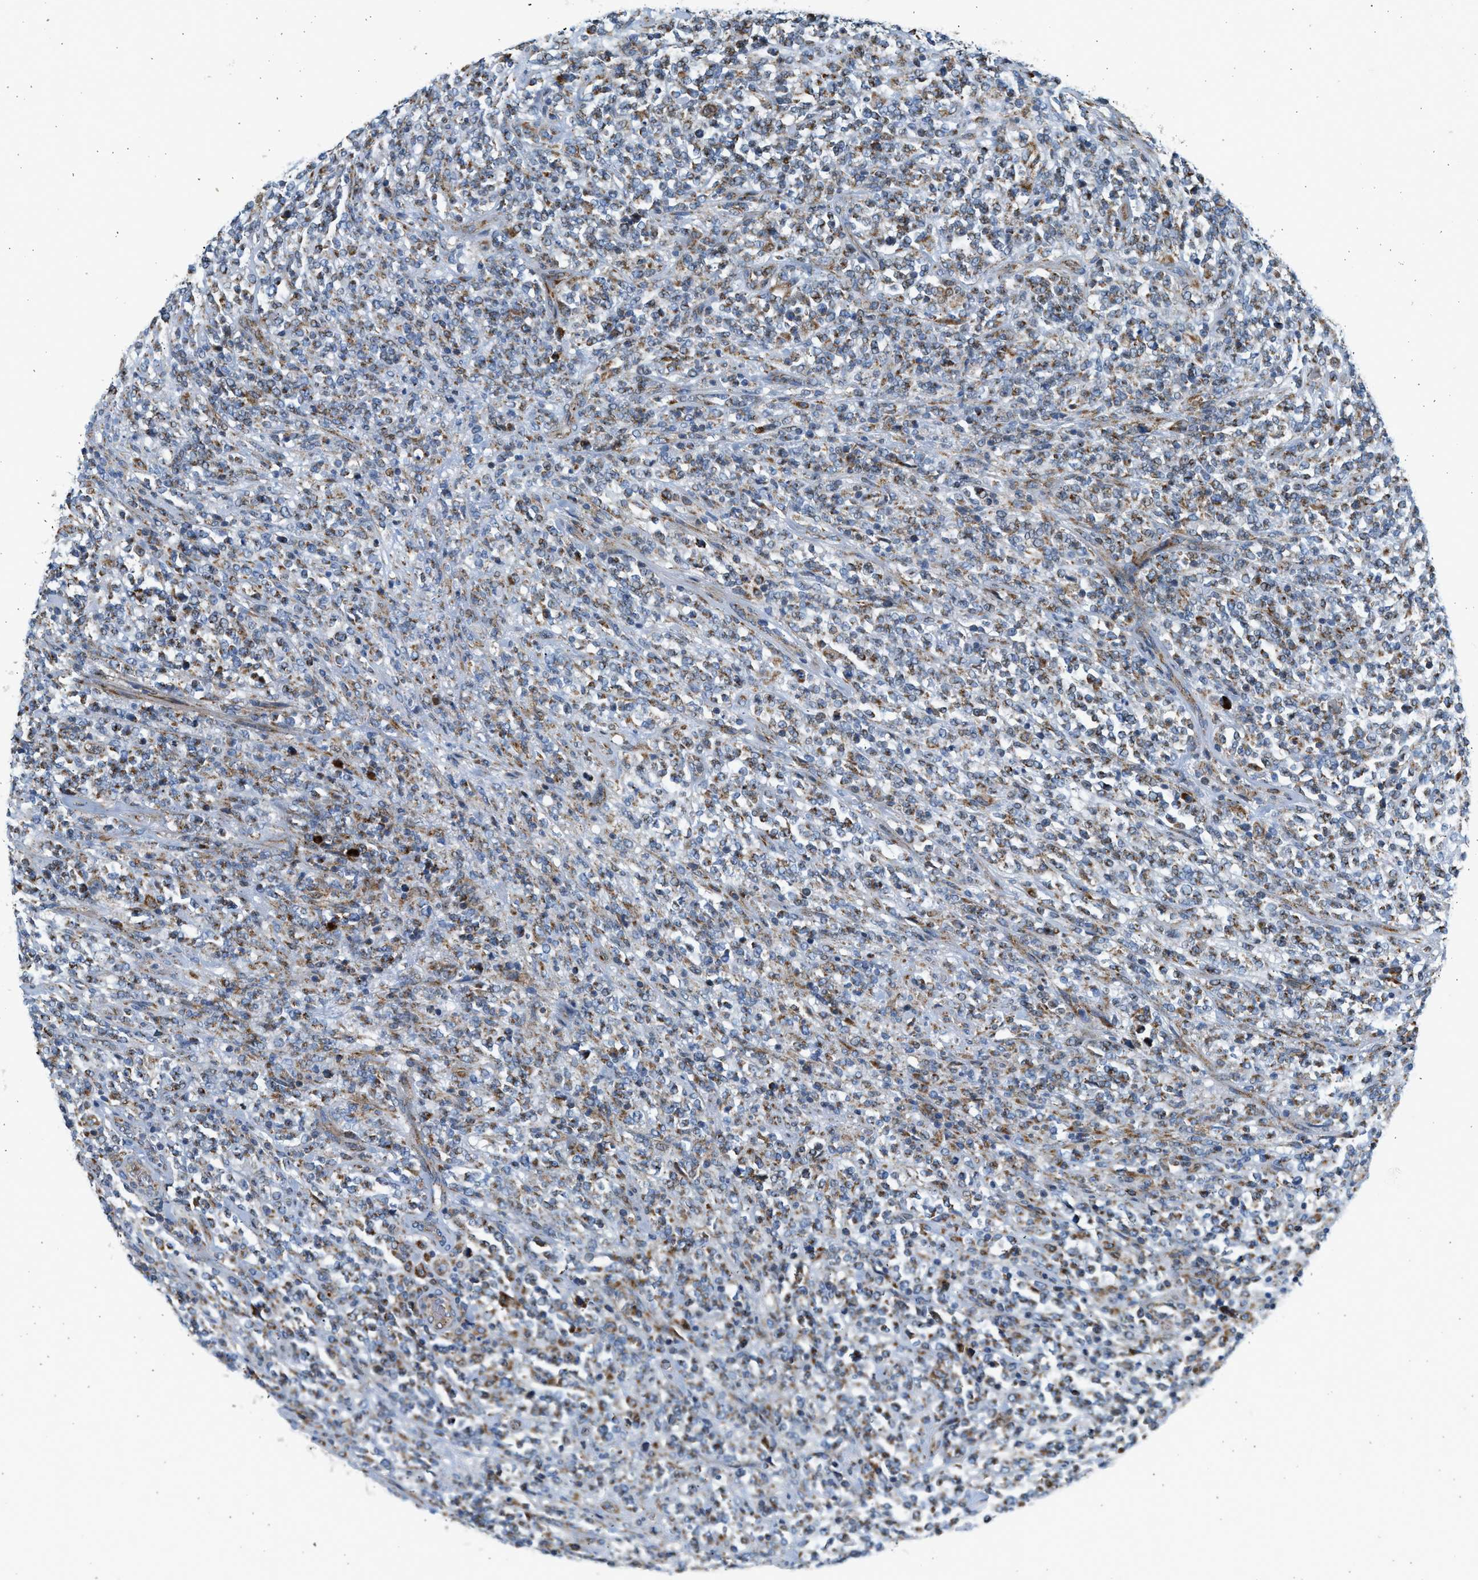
{"staining": {"intensity": "moderate", "quantity": "25%-75%", "location": "cytoplasmic/membranous"}, "tissue": "lymphoma", "cell_type": "Tumor cells", "image_type": "cancer", "snomed": [{"axis": "morphology", "description": "Malignant lymphoma, non-Hodgkin's type, High grade"}, {"axis": "topography", "description": "Soft tissue"}], "caption": "A high-resolution photomicrograph shows immunohistochemistry (IHC) staining of high-grade malignant lymphoma, non-Hodgkin's type, which shows moderate cytoplasmic/membranous positivity in approximately 25%-75% of tumor cells.", "gene": "KCNMB3", "patient": {"sex": "male", "age": 18}}